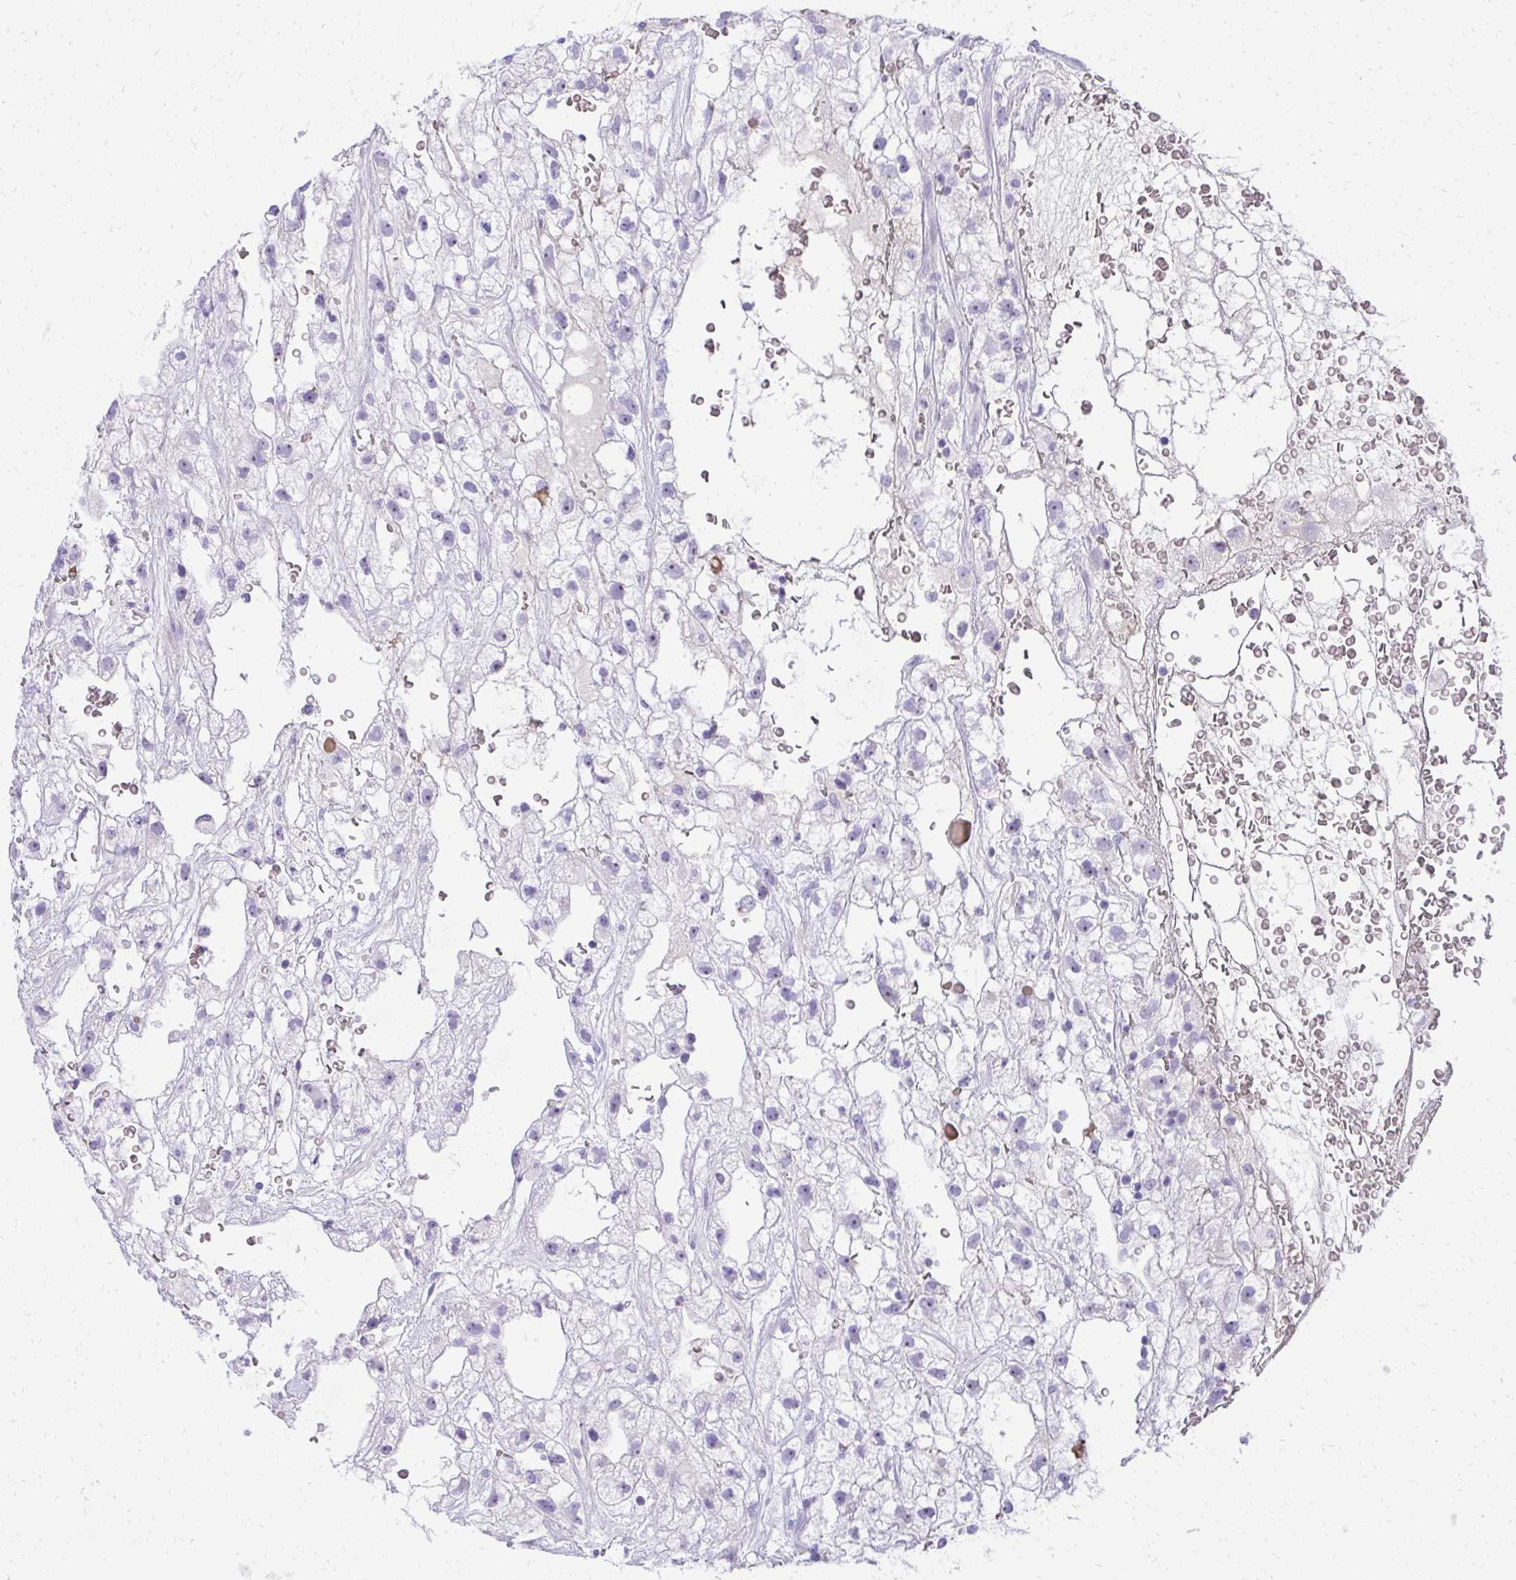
{"staining": {"intensity": "negative", "quantity": "none", "location": "none"}, "tissue": "renal cancer", "cell_type": "Tumor cells", "image_type": "cancer", "snomed": [{"axis": "morphology", "description": "Adenocarcinoma, NOS"}, {"axis": "topography", "description": "Kidney"}], "caption": "Immunohistochemical staining of human adenocarcinoma (renal) demonstrates no significant staining in tumor cells. (DAB IHC with hematoxylin counter stain).", "gene": "PITPNM3", "patient": {"sex": "male", "age": 59}}